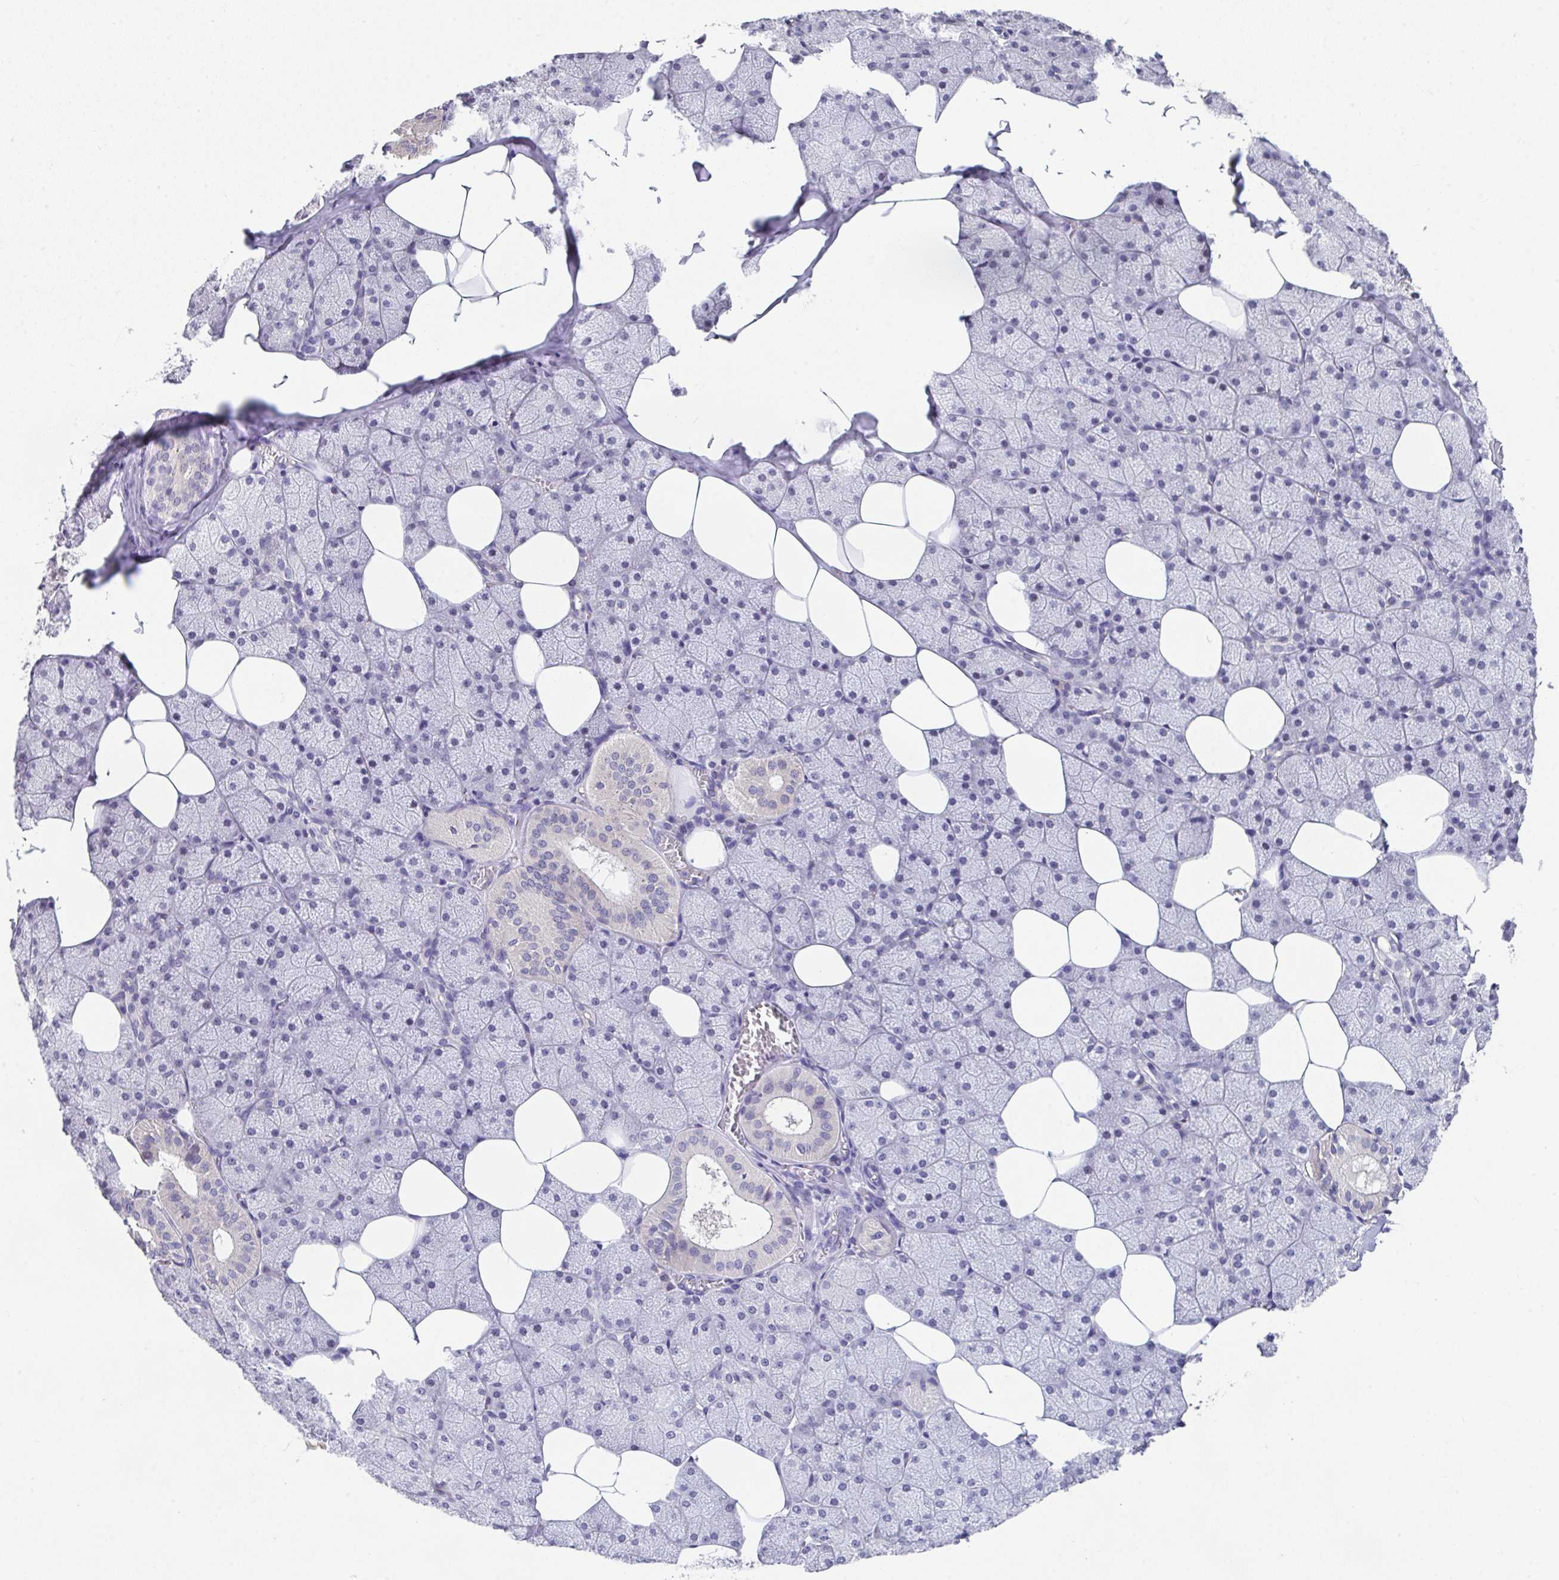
{"staining": {"intensity": "negative", "quantity": "none", "location": "none"}, "tissue": "salivary gland", "cell_type": "Glandular cells", "image_type": "normal", "snomed": [{"axis": "morphology", "description": "Normal tissue, NOS"}, {"axis": "topography", "description": "Salivary gland"}, {"axis": "topography", "description": "Peripheral nerve tissue"}], "caption": "Immunohistochemistry photomicrograph of unremarkable salivary gland: human salivary gland stained with DAB (3,3'-diaminobenzidine) demonstrates no significant protein staining in glandular cells. The staining is performed using DAB brown chromogen with nuclei counter-stained in using hematoxylin.", "gene": "GLTPD2", "patient": {"sex": "male", "age": 38}}